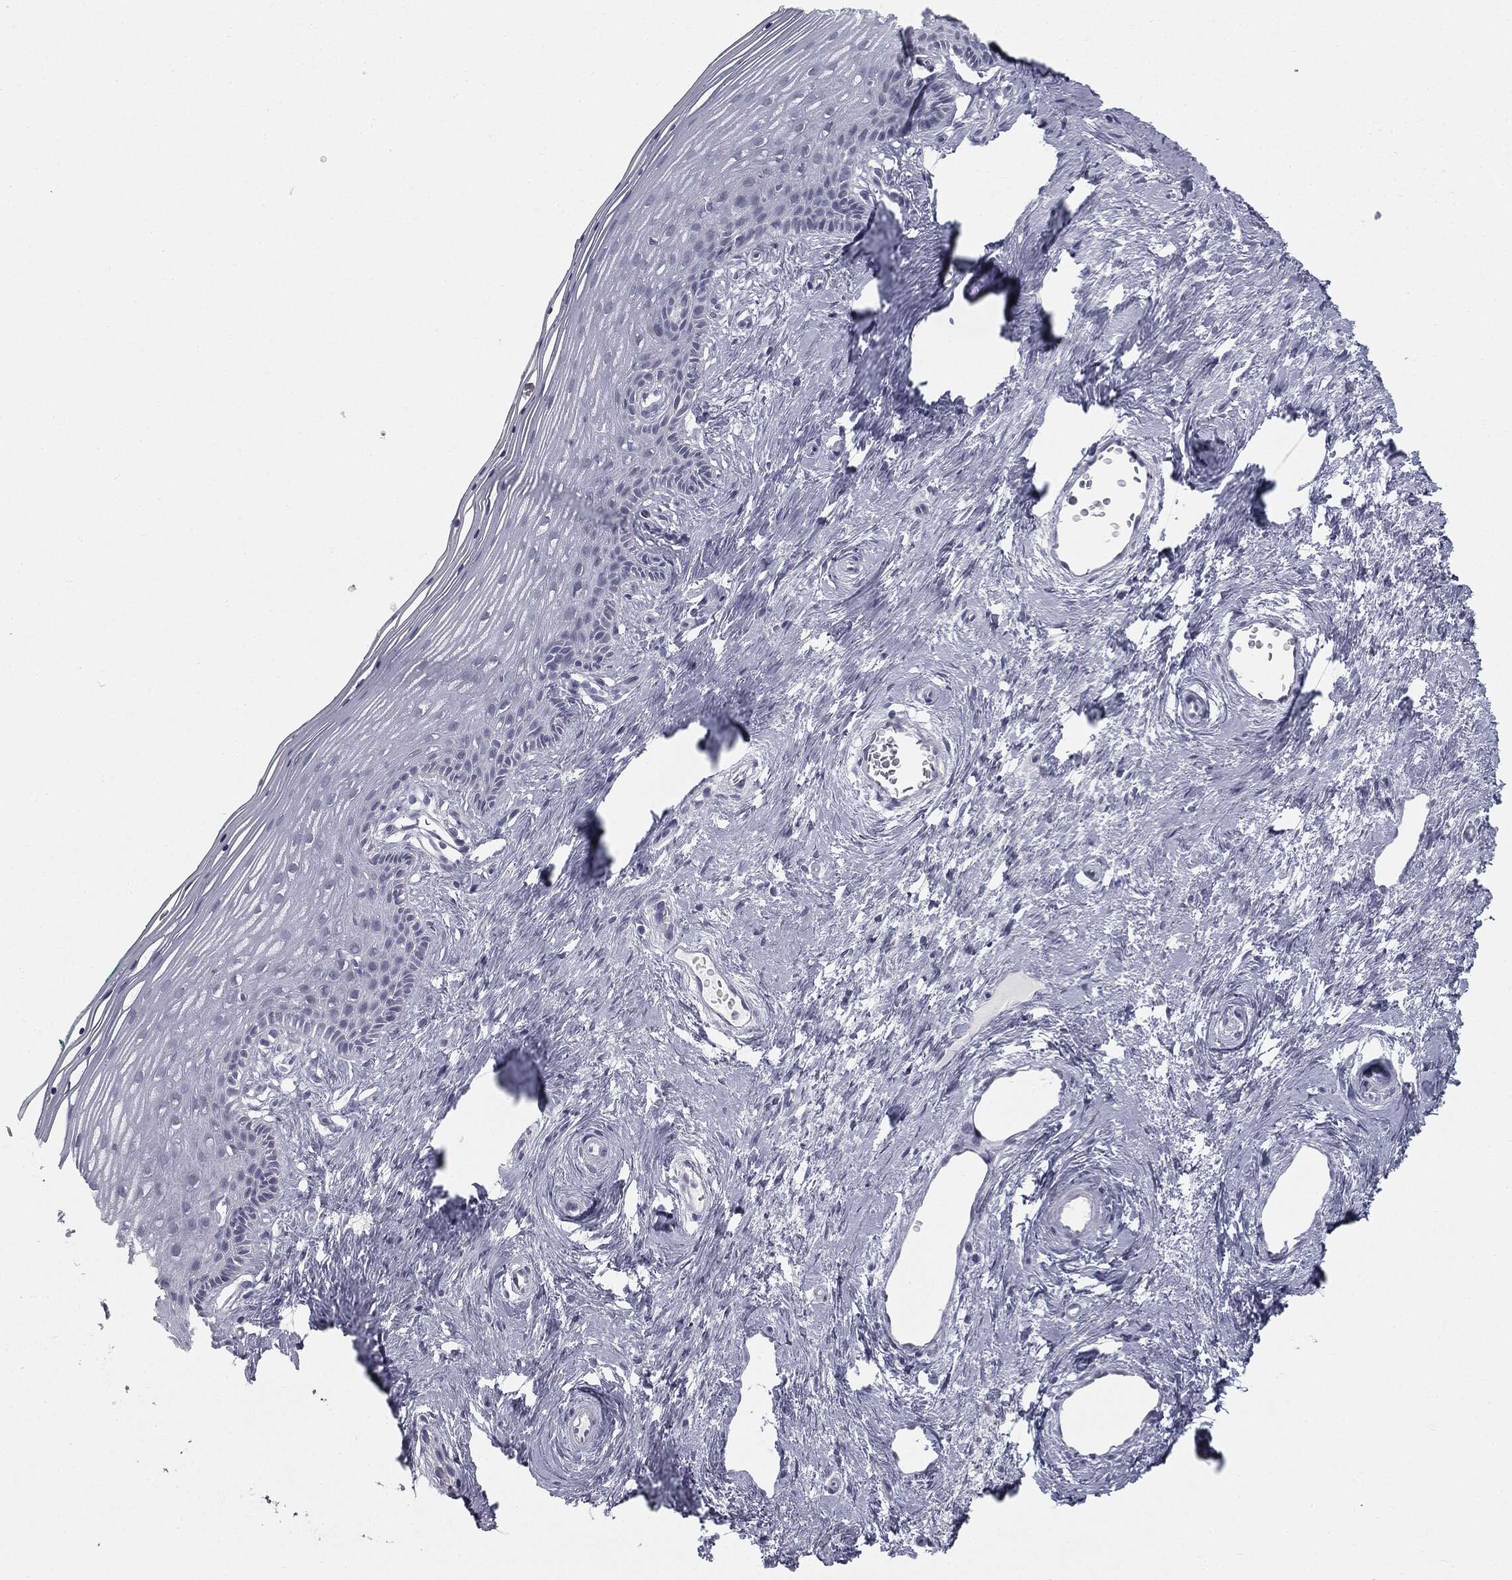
{"staining": {"intensity": "negative", "quantity": "none", "location": "none"}, "tissue": "vagina", "cell_type": "Squamous epithelial cells", "image_type": "normal", "snomed": [{"axis": "morphology", "description": "Normal tissue, NOS"}, {"axis": "topography", "description": "Vagina"}], "caption": "A high-resolution histopathology image shows immunohistochemistry (IHC) staining of unremarkable vagina, which demonstrates no significant staining in squamous epithelial cells.", "gene": "TPO", "patient": {"sex": "female", "age": 45}}